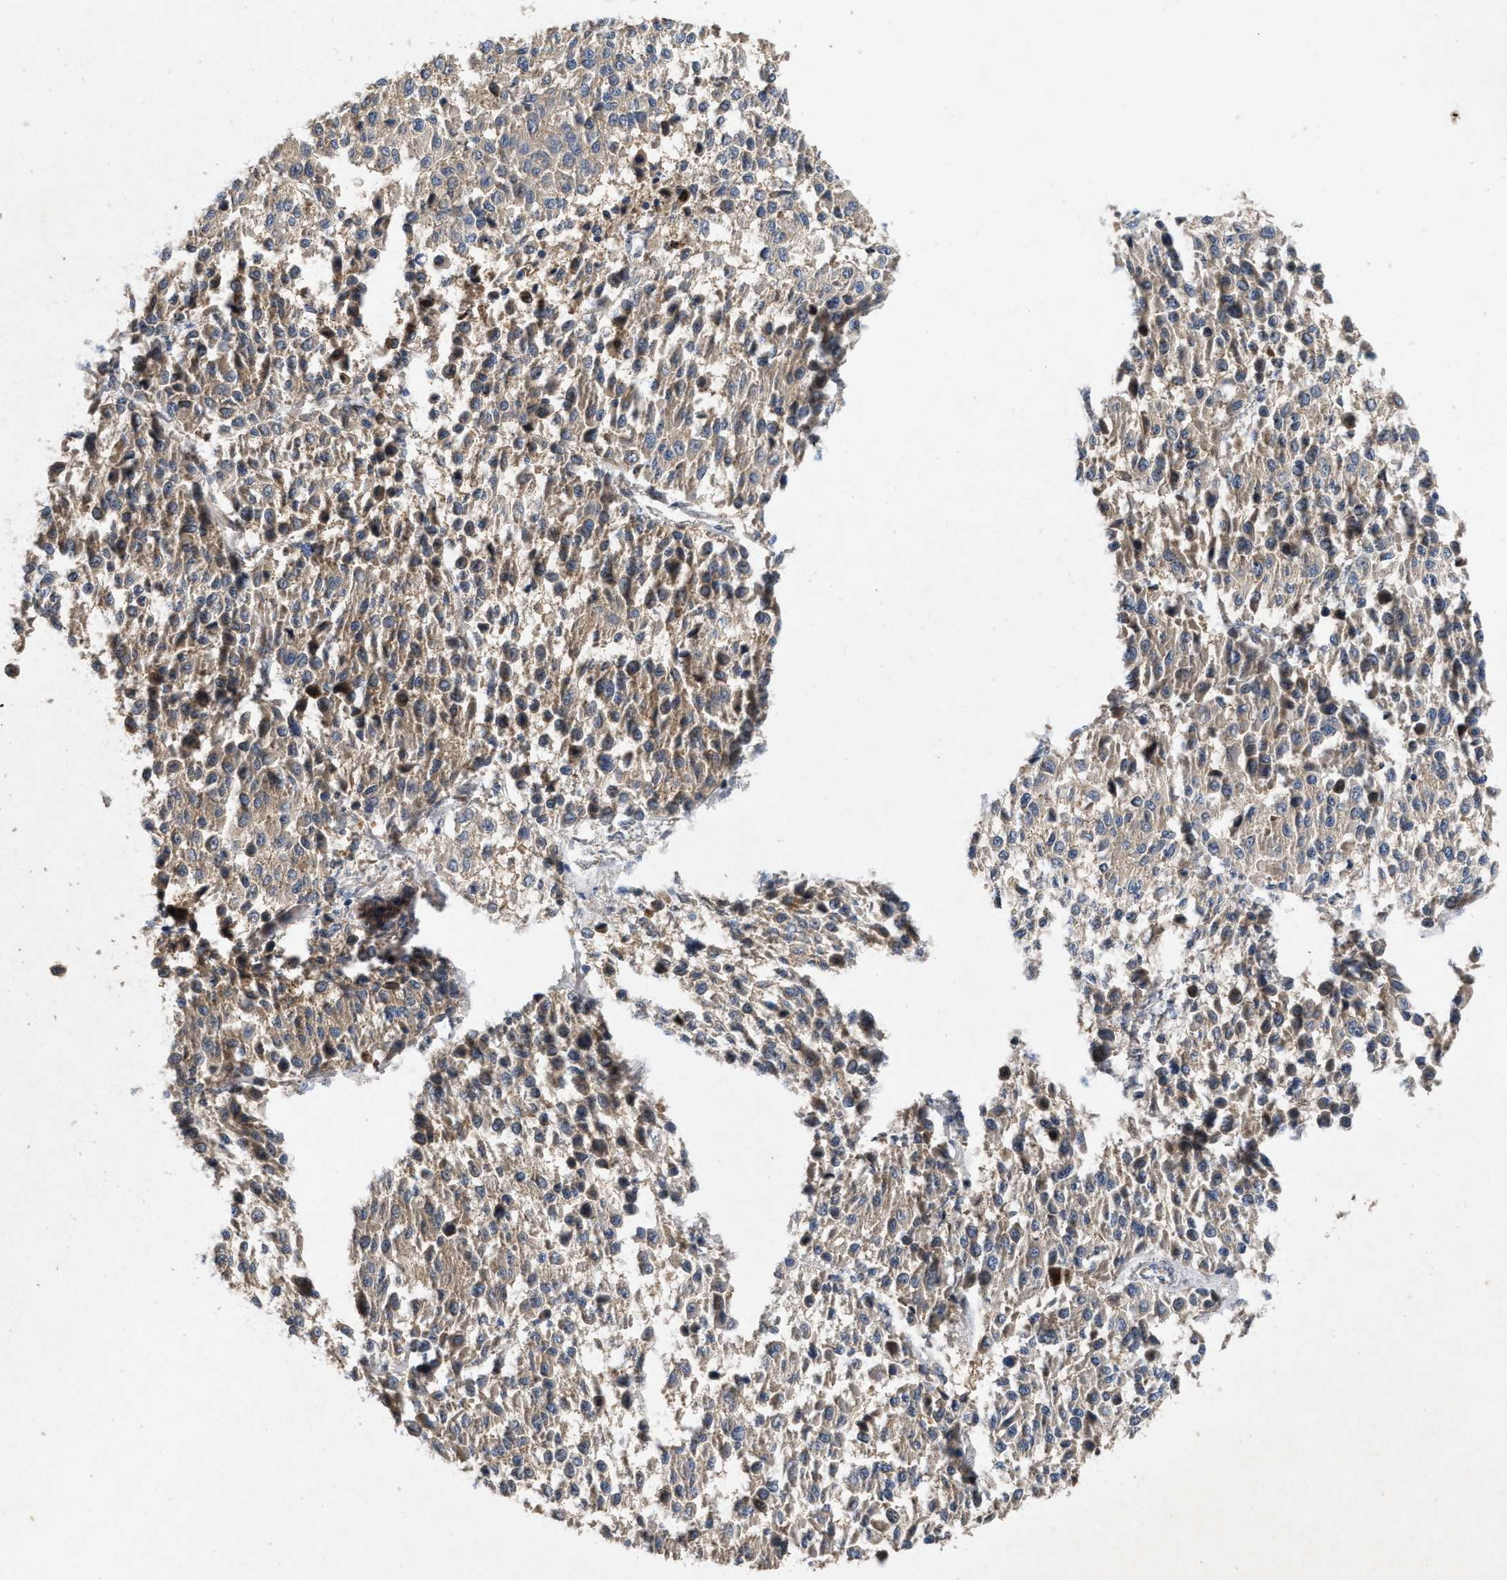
{"staining": {"intensity": "weak", "quantity": ">75%", "location": "cytoplasmic/membranous"}, "tissue": "melanoma", "cell_type": "Tumor cells", "image_type": "cancer", "snomed": [{"axis": "morphology", "description": "Malignant melanoma, Metastatic site"}, {"axis": "topography", "description": "Soft tissue"}], "caption": "Brown immunohistochemical staining in malignant melanoma (metastatic site) shows weak cytoplasmic/membranous staining in about >75% of tumor cells.", "gene": "LPAR2", "patient": {"sex": "male", "age": 41}}